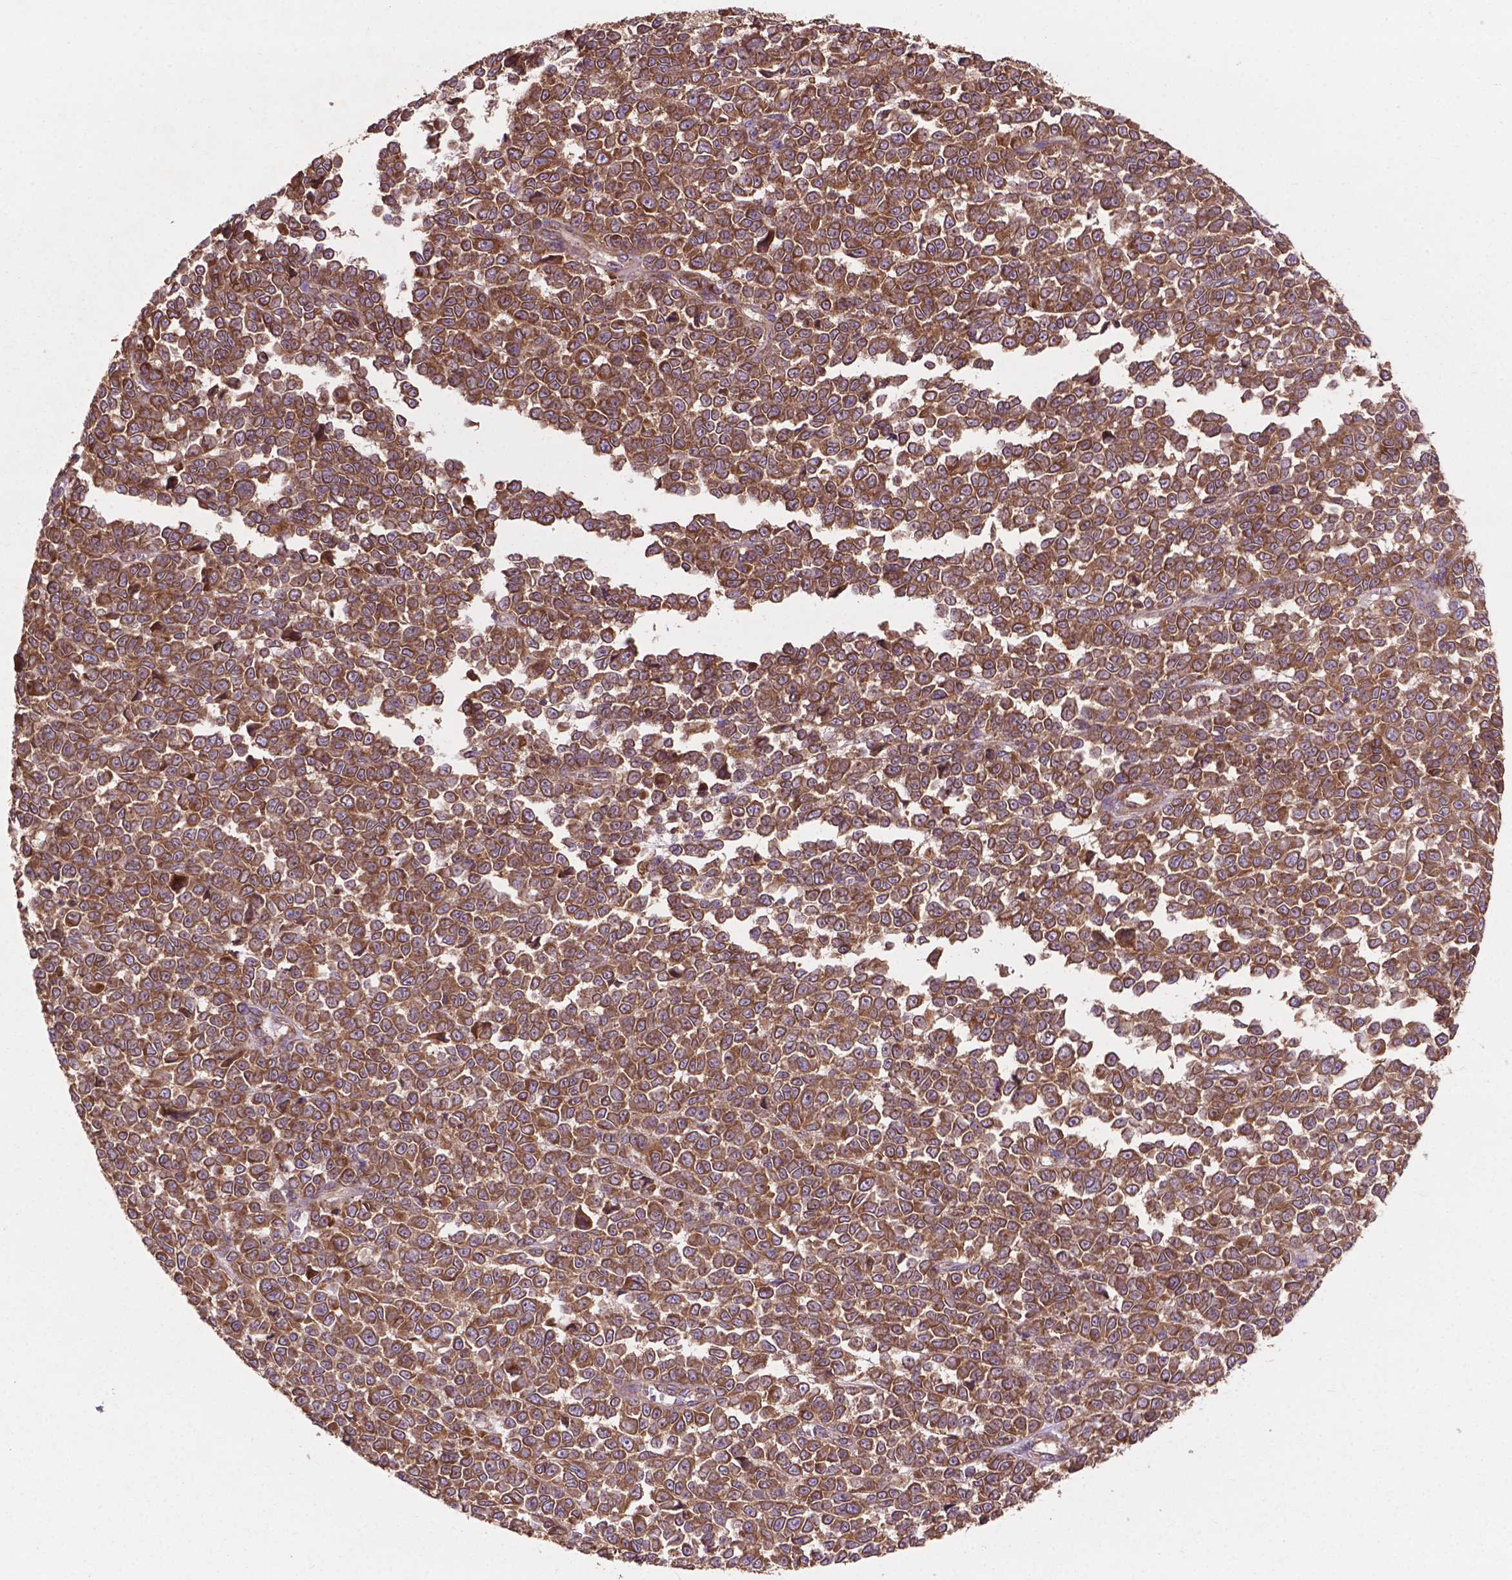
{"staining": {"intensity": "moderate", "quantity": ">75%", "location": "cytoplasmic/membranous"}, "tissue": "melanoma", "cell_type": "Tumor cells", "image_type": "cancer", "snomed": [{"axis": "morphology", "description": "Malignant melanoma, NOS"}, {"axis": "topography", "description": "Skin"}], "caption": "Protein expression analysis of human malignant melanoma reveals moderate cytoplasmic/membranous positivity in about >75% of tumor cells.", "gene": "CCDC71L", "patient": {"sex": "female", "age": 95}}